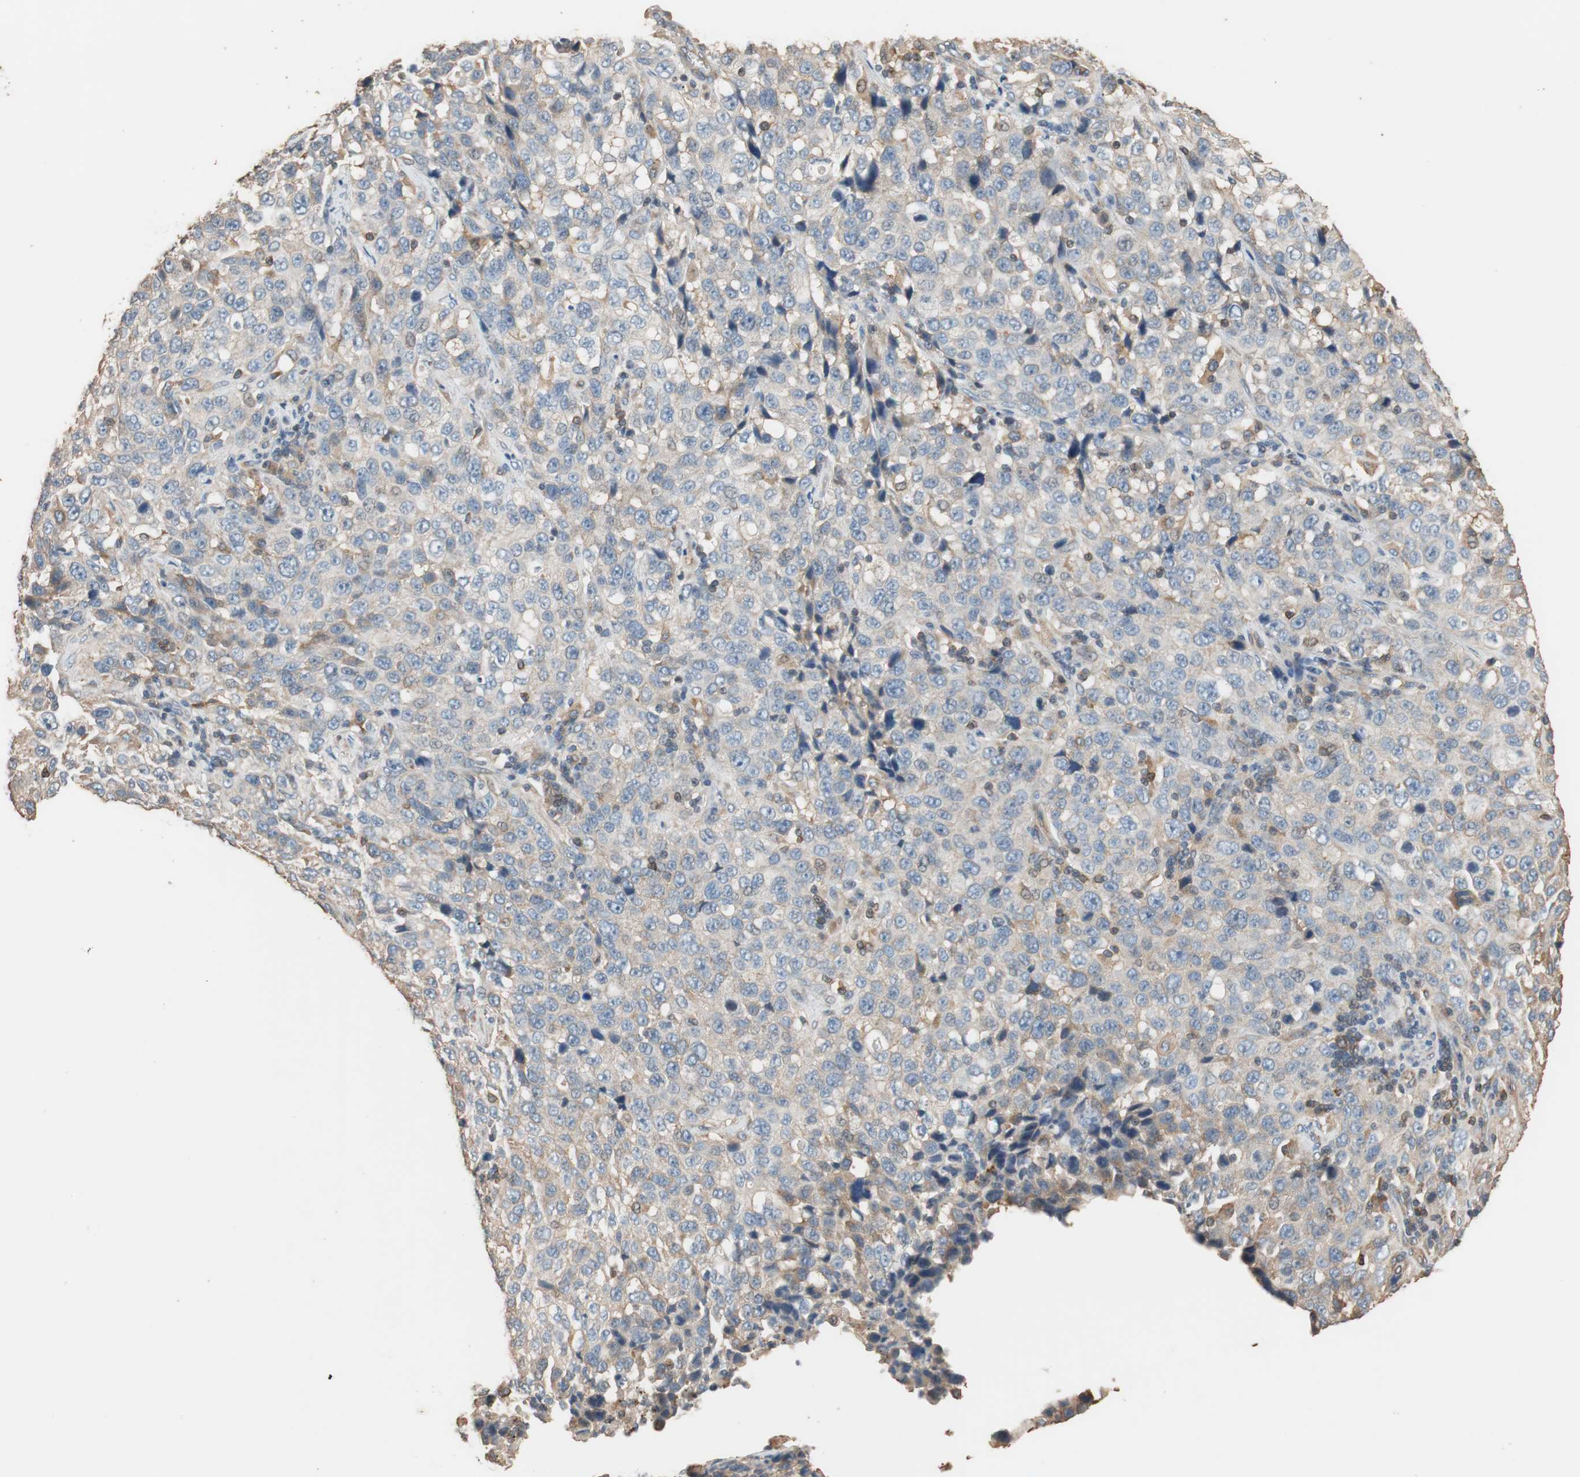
{"staining": {"intensity": "moderate", "quantity": "25%-75%", "location": "cytoplasmic/membranous"}, "tissue": "stomach cancer", "cell_type": "Tumor cells", "image_type": "cancer", "snomed": [{"axis": "morphology", "description": "Normal tissue, NOS"}, {"axis": "morphology", "description": "Adenocarcinoma, NOS"}, {"axis": "topography", "description": "Stomach"}], "caption": "Moderate cytoplasmic/membranous staining for a protein is seen in about 25%-75% of tumor cells of stomach cancer (adenocarcinoma) using immunohistochemistry (IHC).", "gene": "TUBB", "patient": {"sex": "male", "age": 48}}